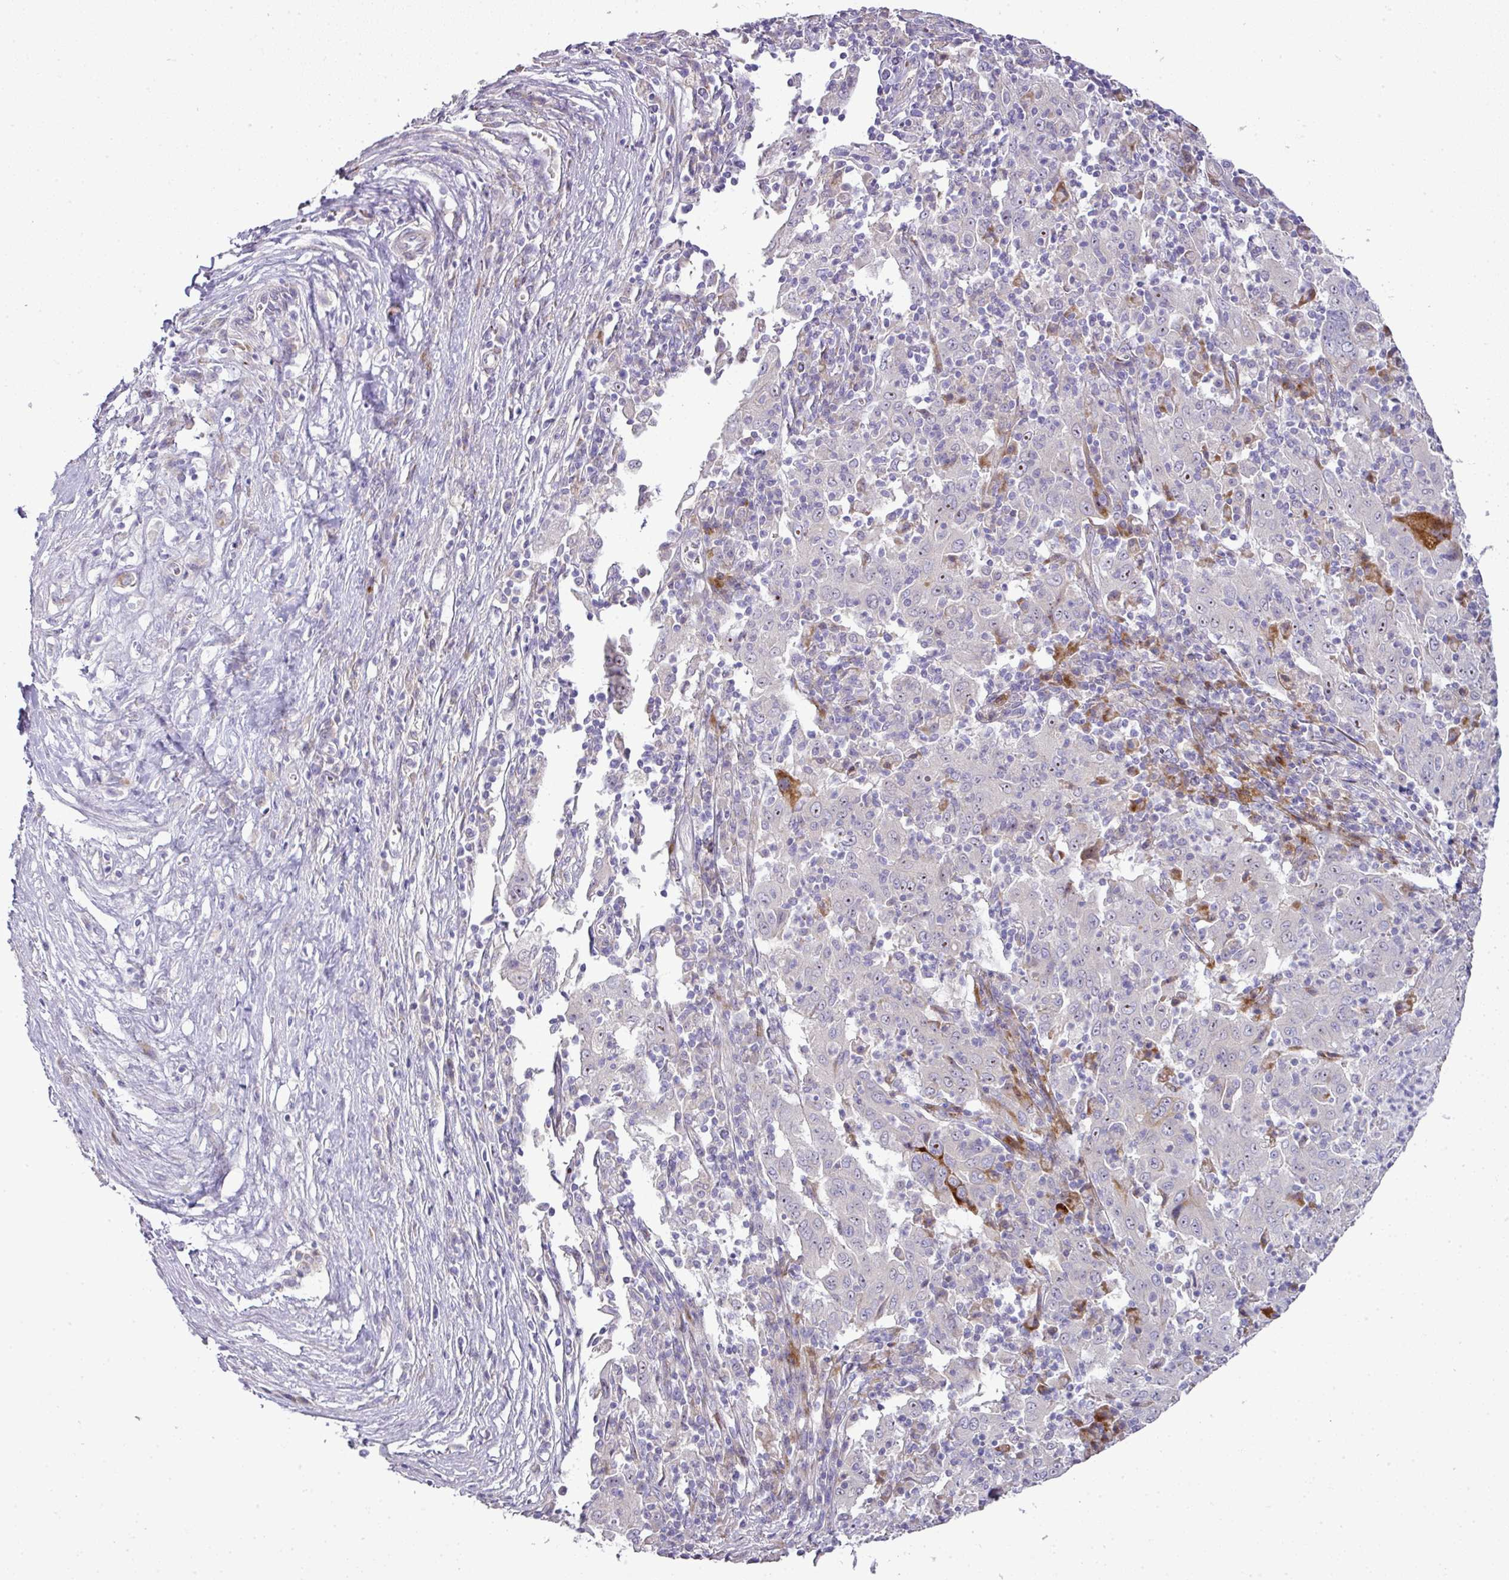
{"staining": {"intensity": "moderate", "quantity": "<25%", "location": "nuclear"}, "tissue": "pancreatic cancer", "cell_type": "Tumor cells", "image_type": "cancer", "snomed": [{"axis": "morphology", "description": "Adenocarcinoma, NOS"}, {"axis": "topography", "description": "Pancreas"}], "caption": "Moderate nuclear protein staining is identified in about <25% of tumor cells in pancreatic cancer (adenocarcinoma).", "gene": "ATP6V1F", "patient": {"sex": "male", "age": 63}}